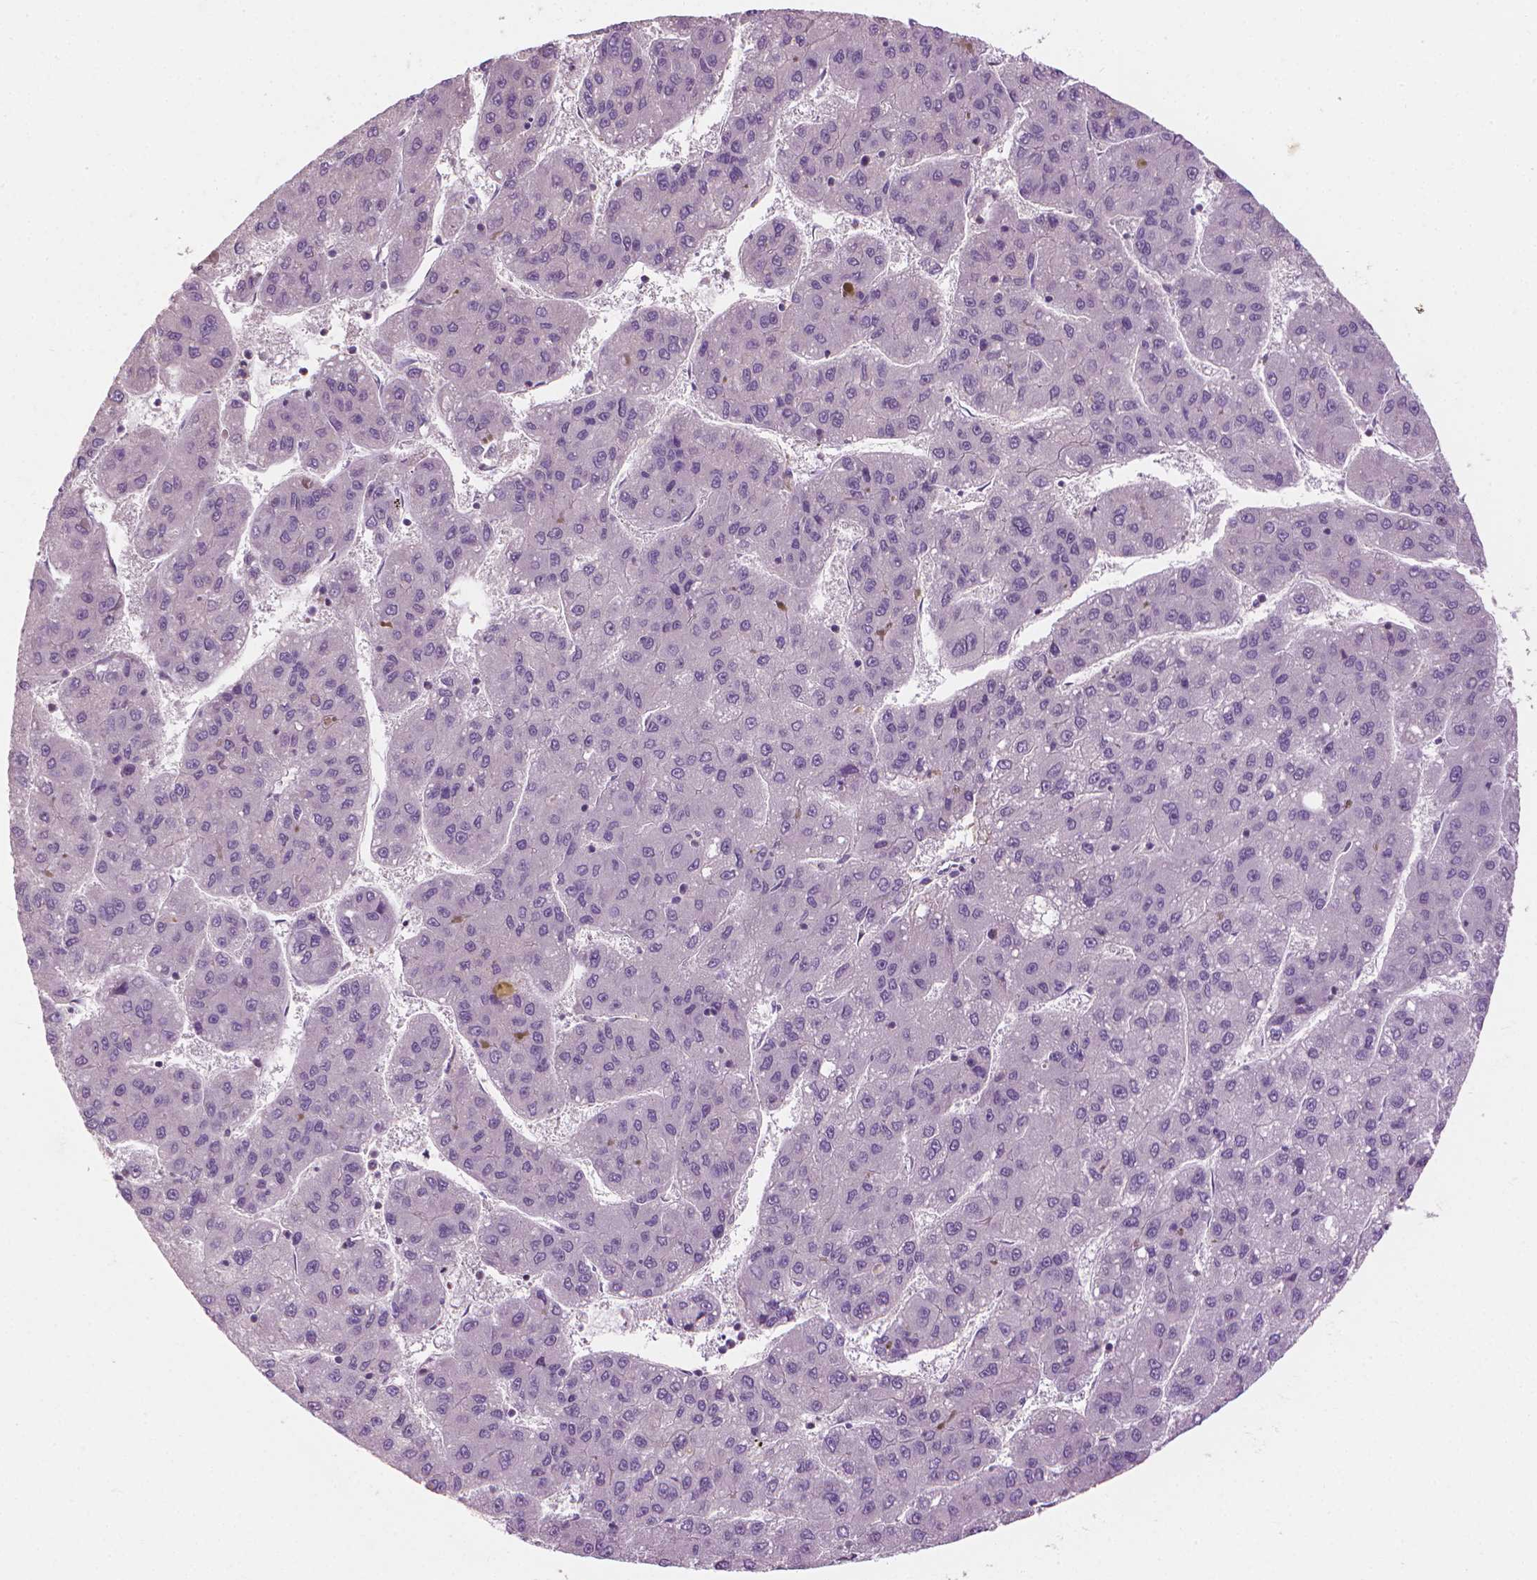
{"staining": {"intensity": "negative", "quantity": "none", "location": "none"}, "tissue": "liver cancer", "cell_type": "Tumor cells", "image_type": "cancer", "snomed": [{"axis": "morphology", "description": "Carcinoma, Hepatocellular, NOS"}, {"axis": "topography", "description": "Liver"}], "caption": "Histopathology image shows no protein expression in tumor cells of liver hepatocellular carcinoma tissue.", "gene": "SAXO2", "patient": {"sex": "female", "age": 82}}